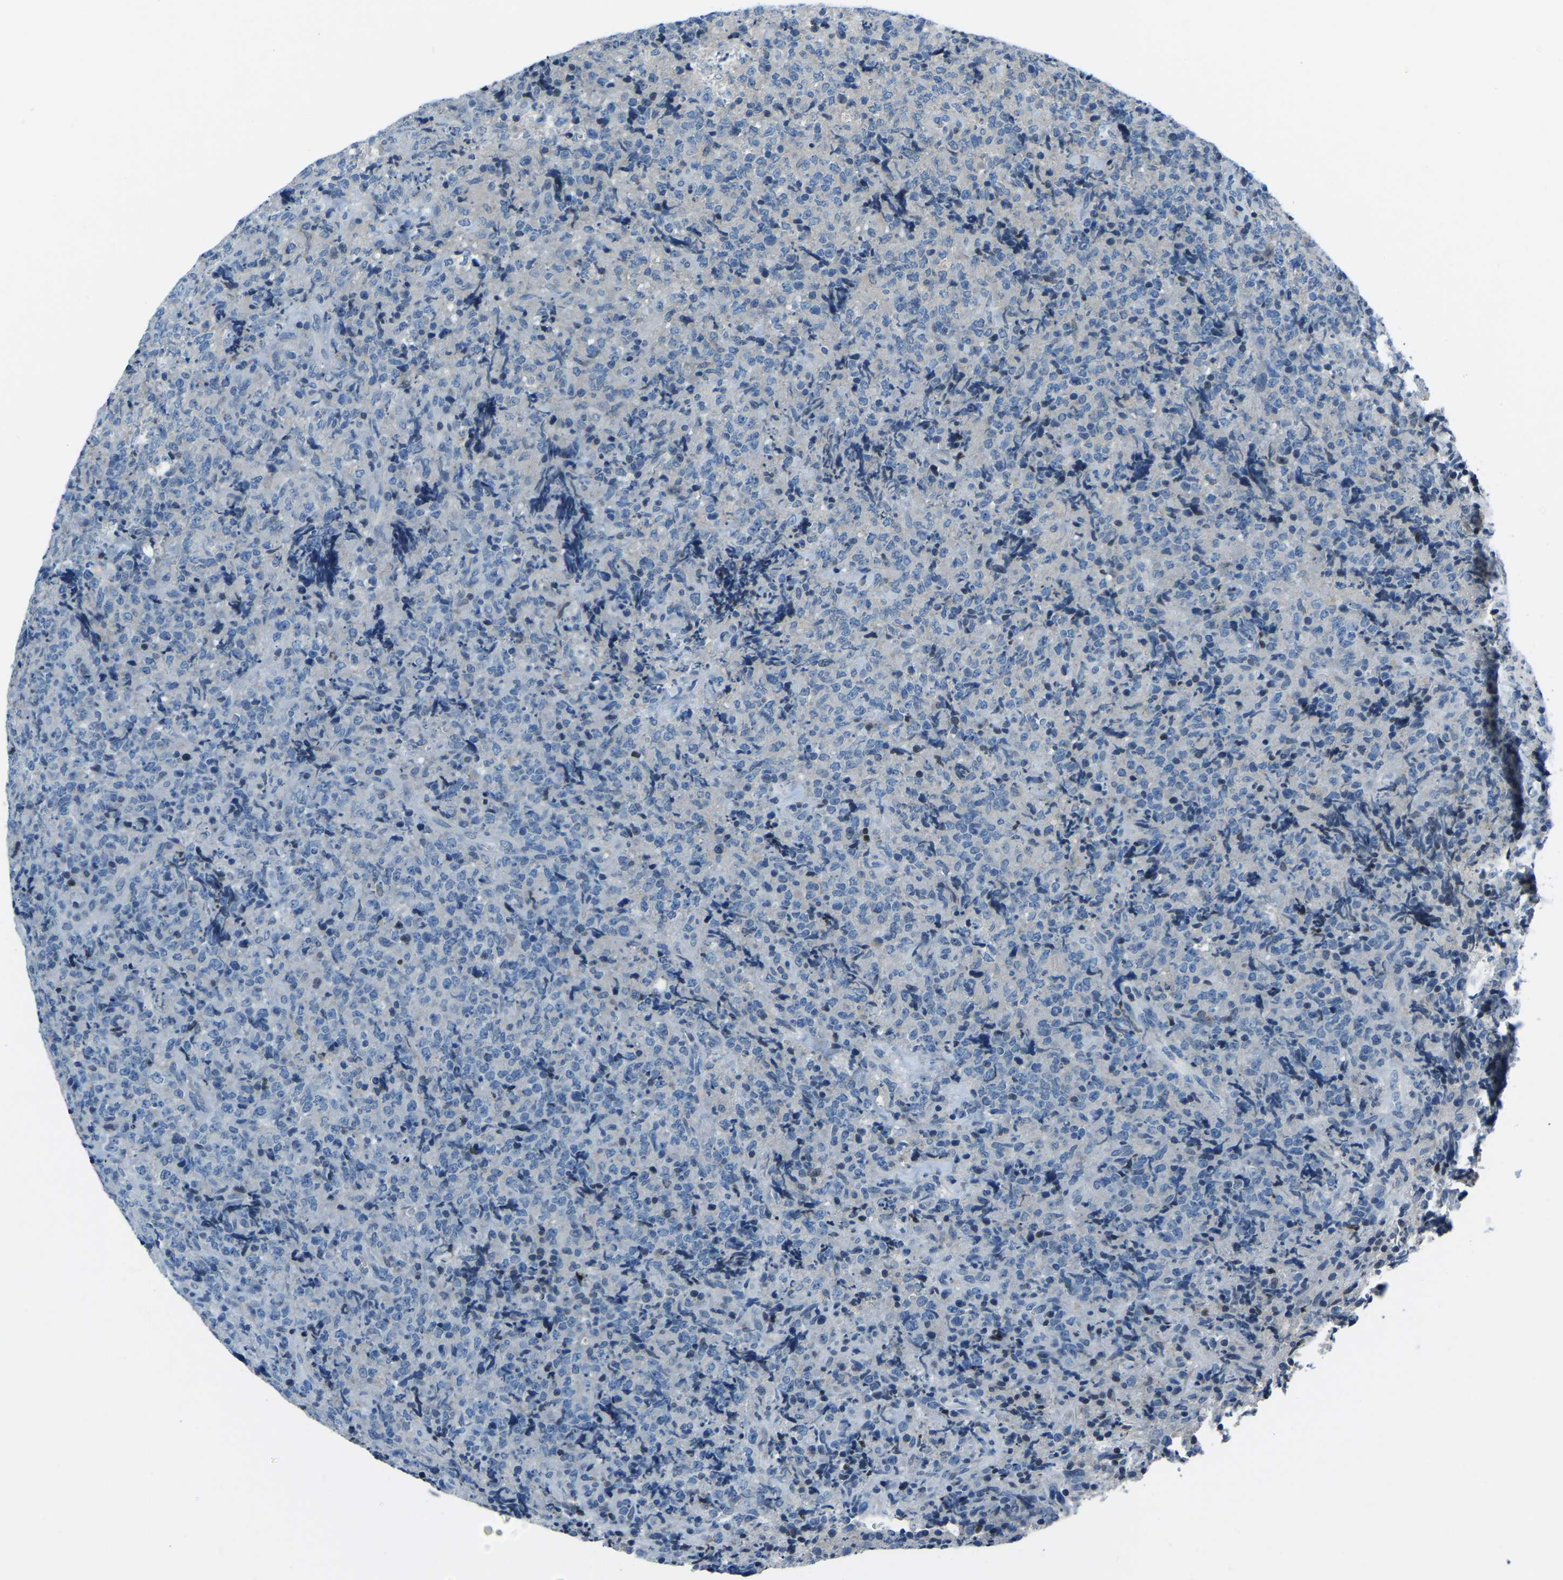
{"staining": {"intensity": "negative", "quantity": "none", "location": "none"}, "tissue": "lymphoma", "cell_type": "Tumor cells", "image_type": "cancer", "snomed": [{"axis": "morphology", "description": "Malignant lymphoma, non-Hodgkin's type, High grade"}, {"axis": "topography", "description": "Tonsil"}], "caption": "Lymphoma was stained to show a protein in brown. There is no significant expression in tumor cells.", "gene": "XIRP1", "patient": {"sex": "female", "age": 36}}